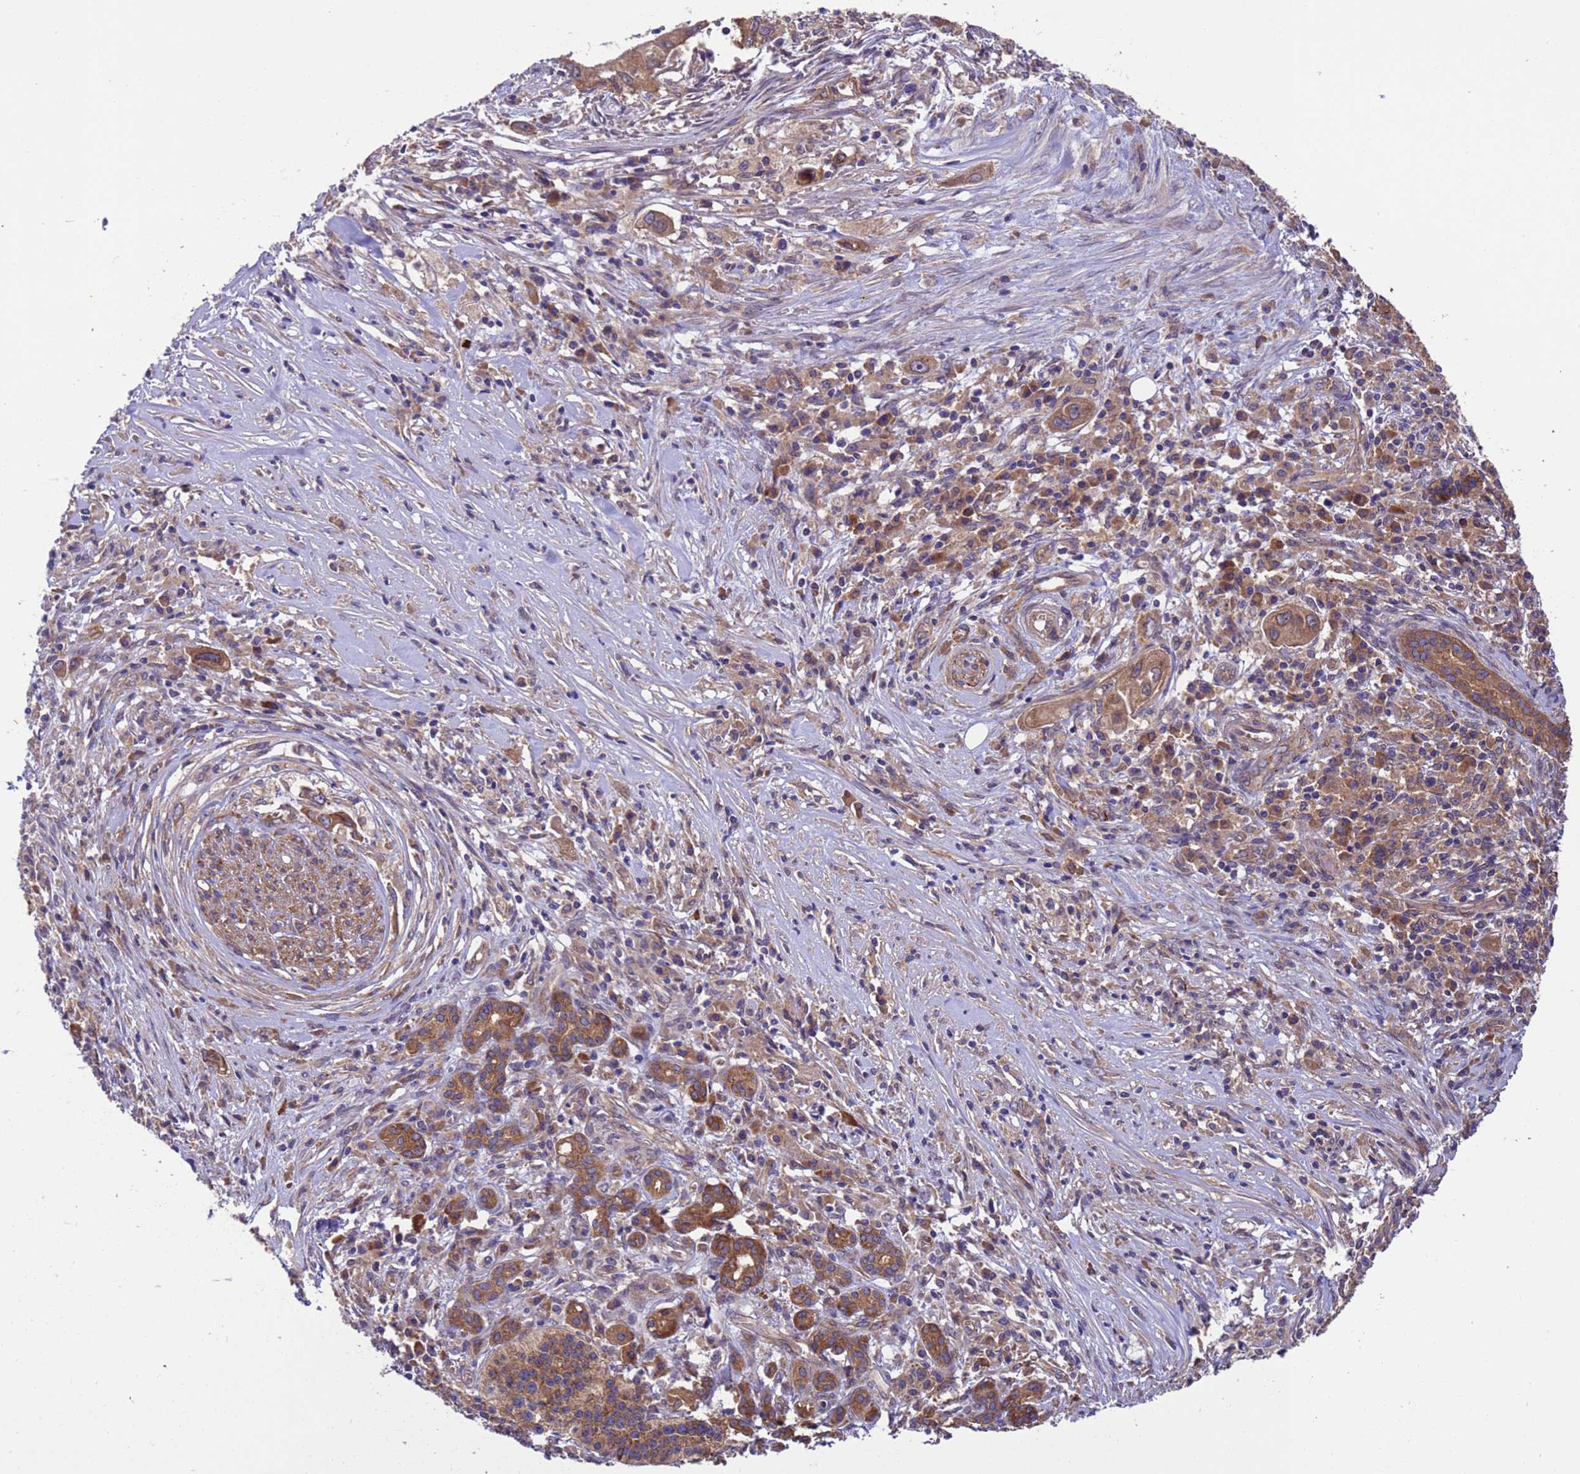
{"staining": {"intensity": "moderate", "quantity": ">75%", "location": "cytoplasmic/membranous"}, "tissue": "pancreatic cancer", "cell_type": "Tumor cells", "image_type": "cancer", "snomed": [{"axis": "morphology", "description": "Adenocarcinoma, NOS"}, {"axis": "topography", "description": "Pancreas"}], "caption": "Tumor cells demonstrate medium levels of moderate cytoplasmic/membranous expression in about >75% of cells in human adenocarcinoma (pancreatic).", "gene": "ARHGAP12", "patient": {"sex": "female", "age": 73}}